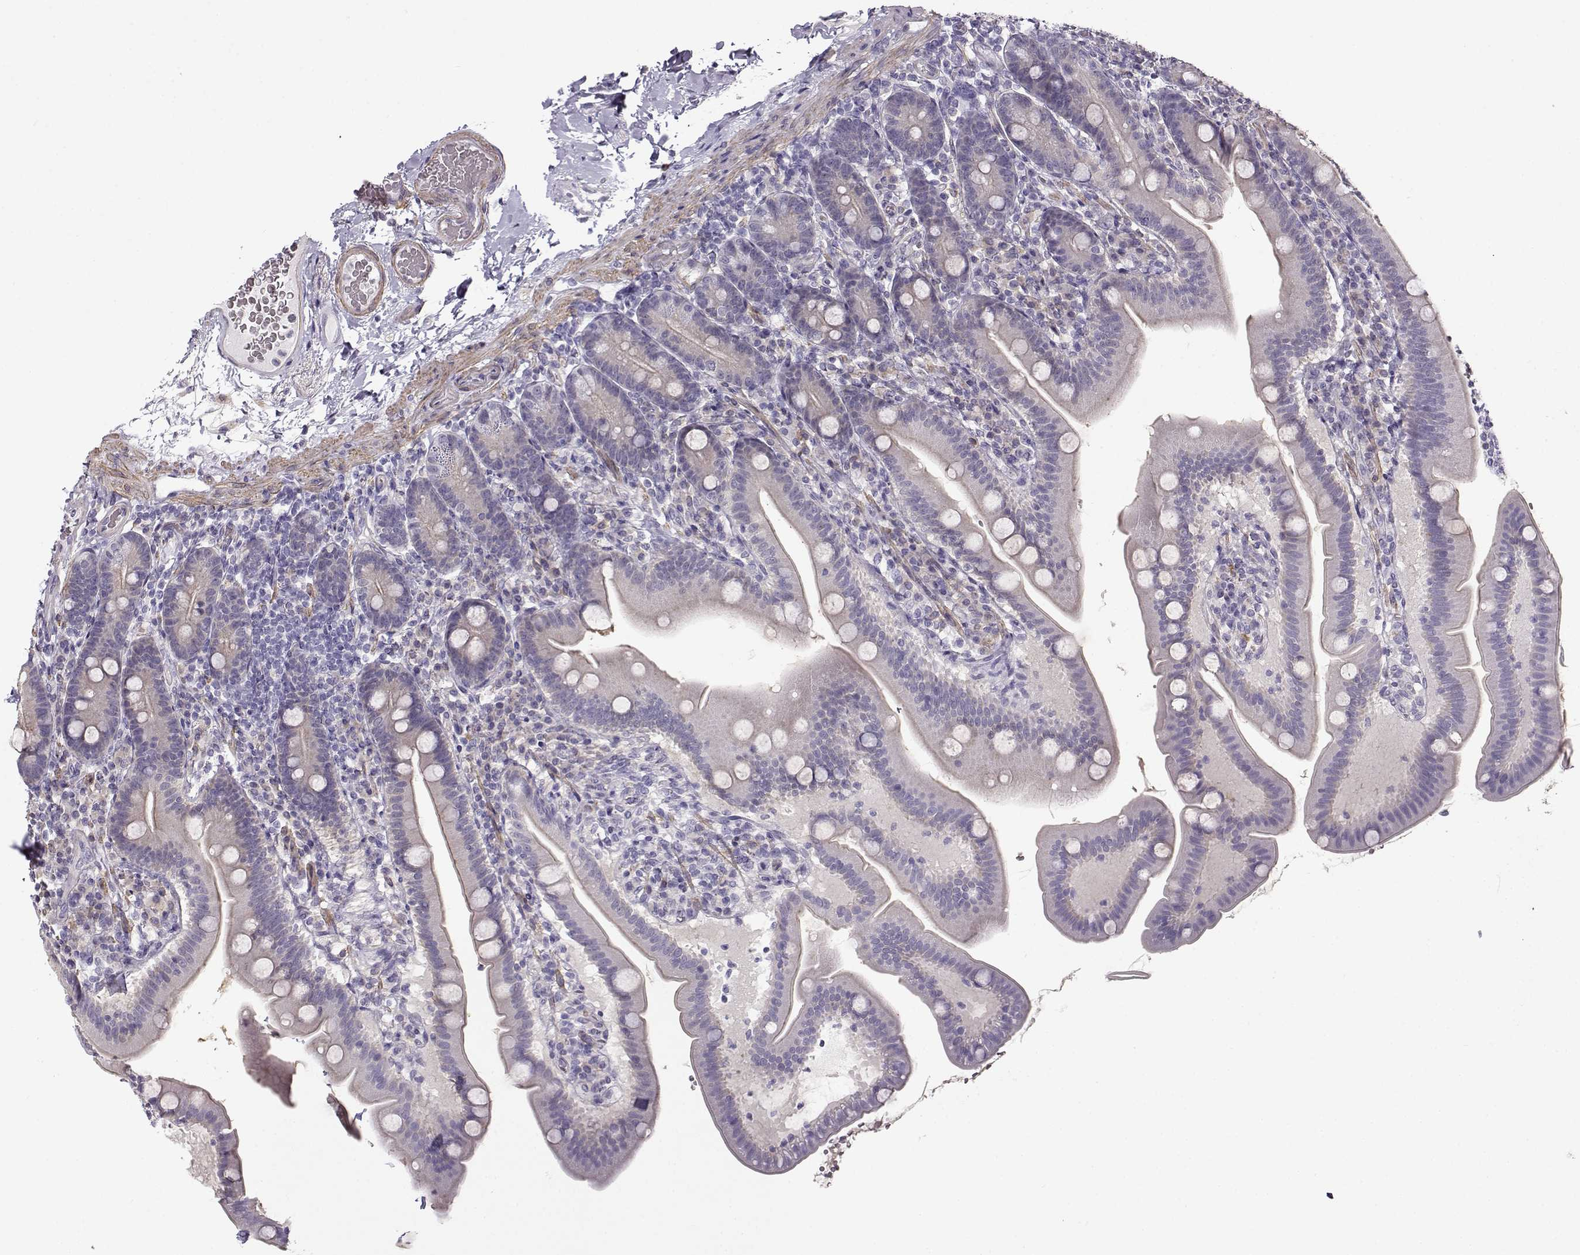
{"staining": {"intensity": "negative", "quantity": "none", "location": "none"}, "tissue": "small intestine", "cell_type": "Glandular cells", "image_type": "normal", "snomed": [{"axis": "morphology", "description": "Normal tissue, NOS"}, {"axis": "topography", "description": "Small intestine"}], "caption": "DAB (3,3'-diaminobenzidine) immunohistochemical staining of benign human small intestine displays no significant staining in glandular cells.", "gene": "UCP3", "patient": {"sex": "male", "age": 66}}